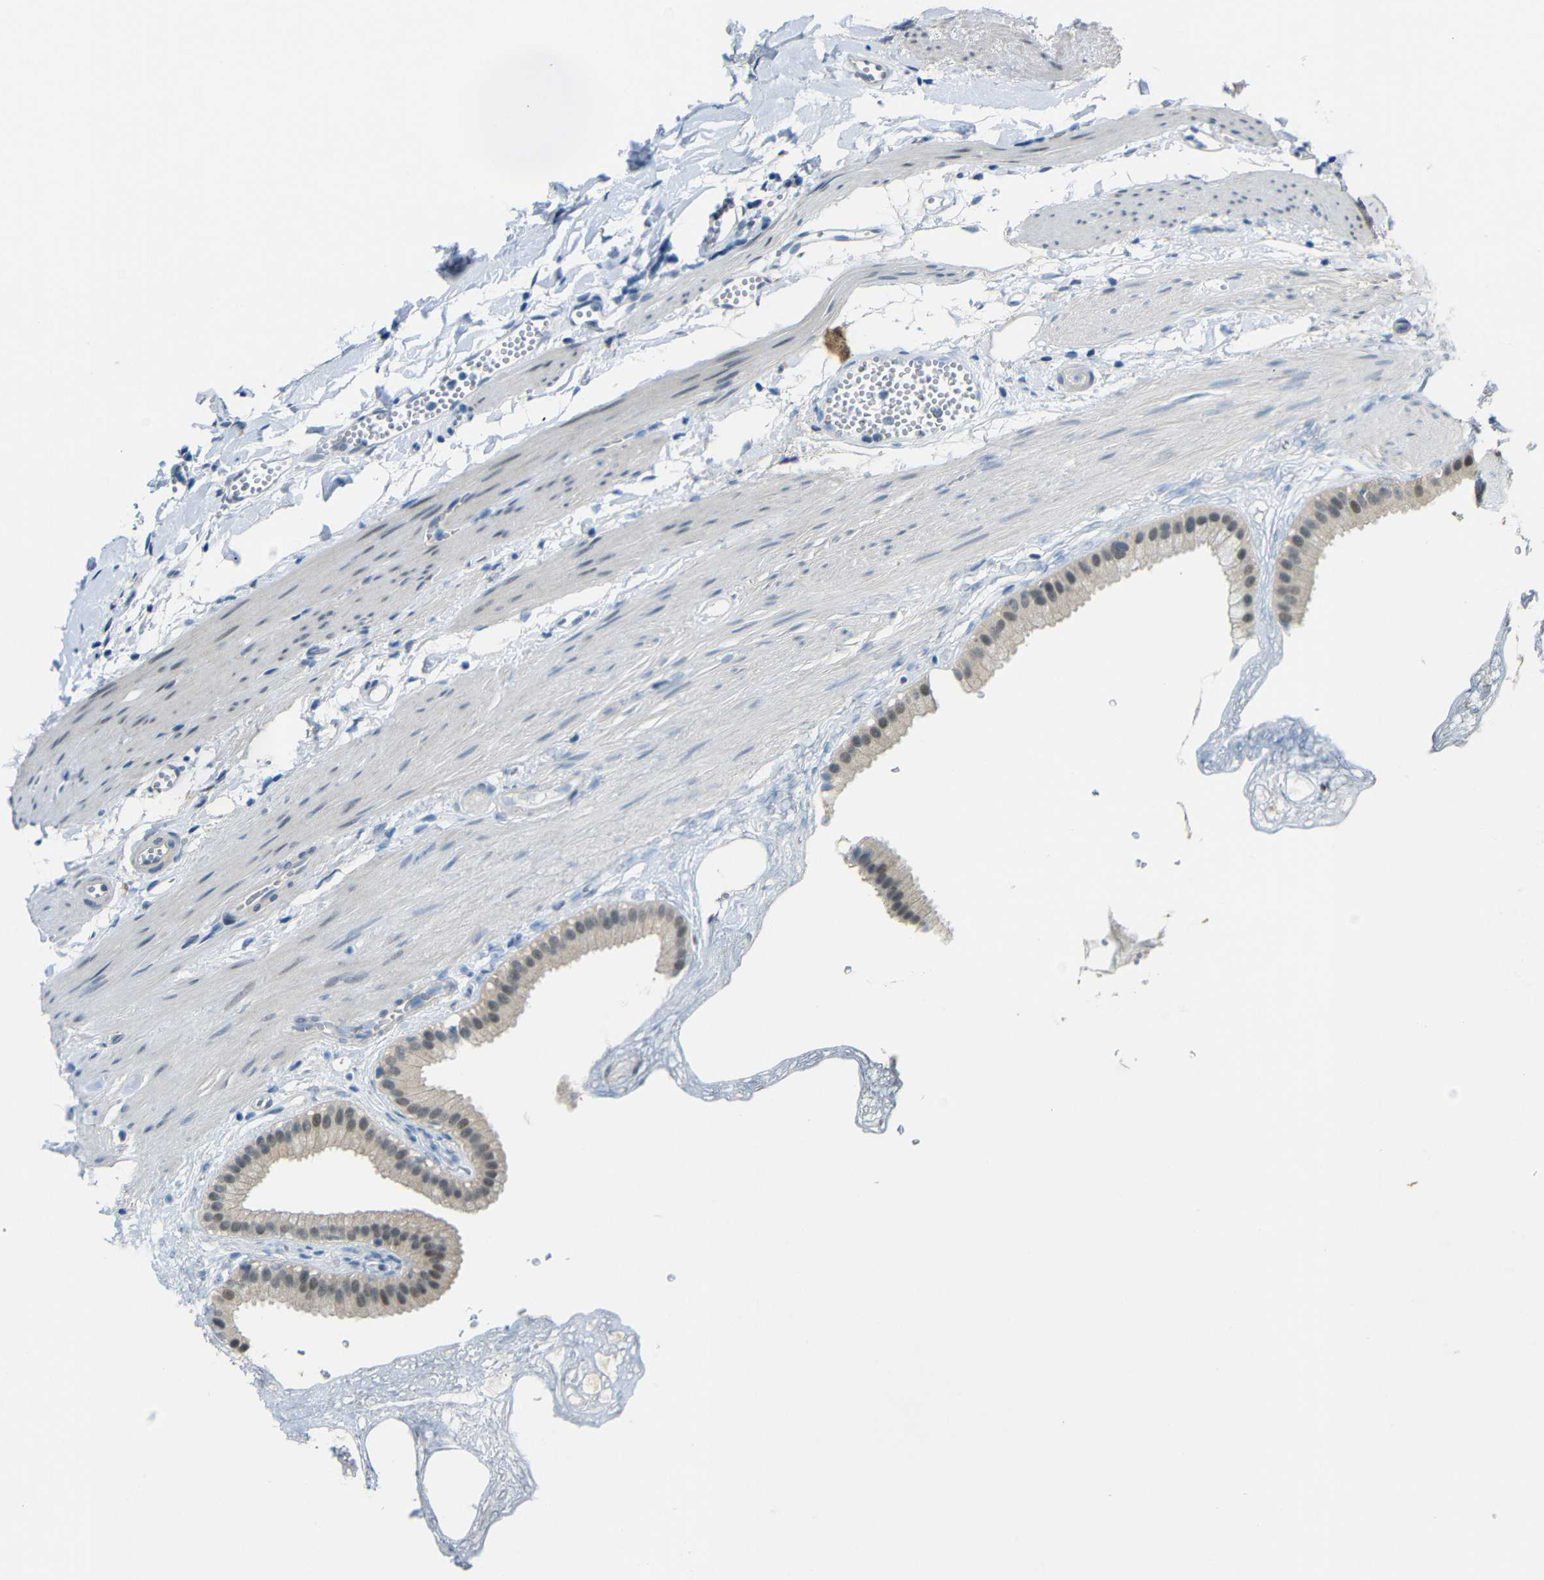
{"staining": {"intensity": "moderate", "quantity": "25%-75%", "location": "cytoplasmic/membranous,nuclear"}, "tissue": "gallbladder", "cell_type": "Glandular cells", "image_type": "normal", "snomed": [{"axis": "morphology", "description": "Normal tissue, NOS"}, {"axis": "topography", "description": "Gallbladder"}], "caption": "About 25%-75% of glandular cells in unremarkable human gallbladder exhibit moderate cytoplasmic/membranous,nuclear protein staining as visualized by brown immunohistochemical staining.", "gene": "GPR158", "patient": {"sex": "female", "age": 64}}